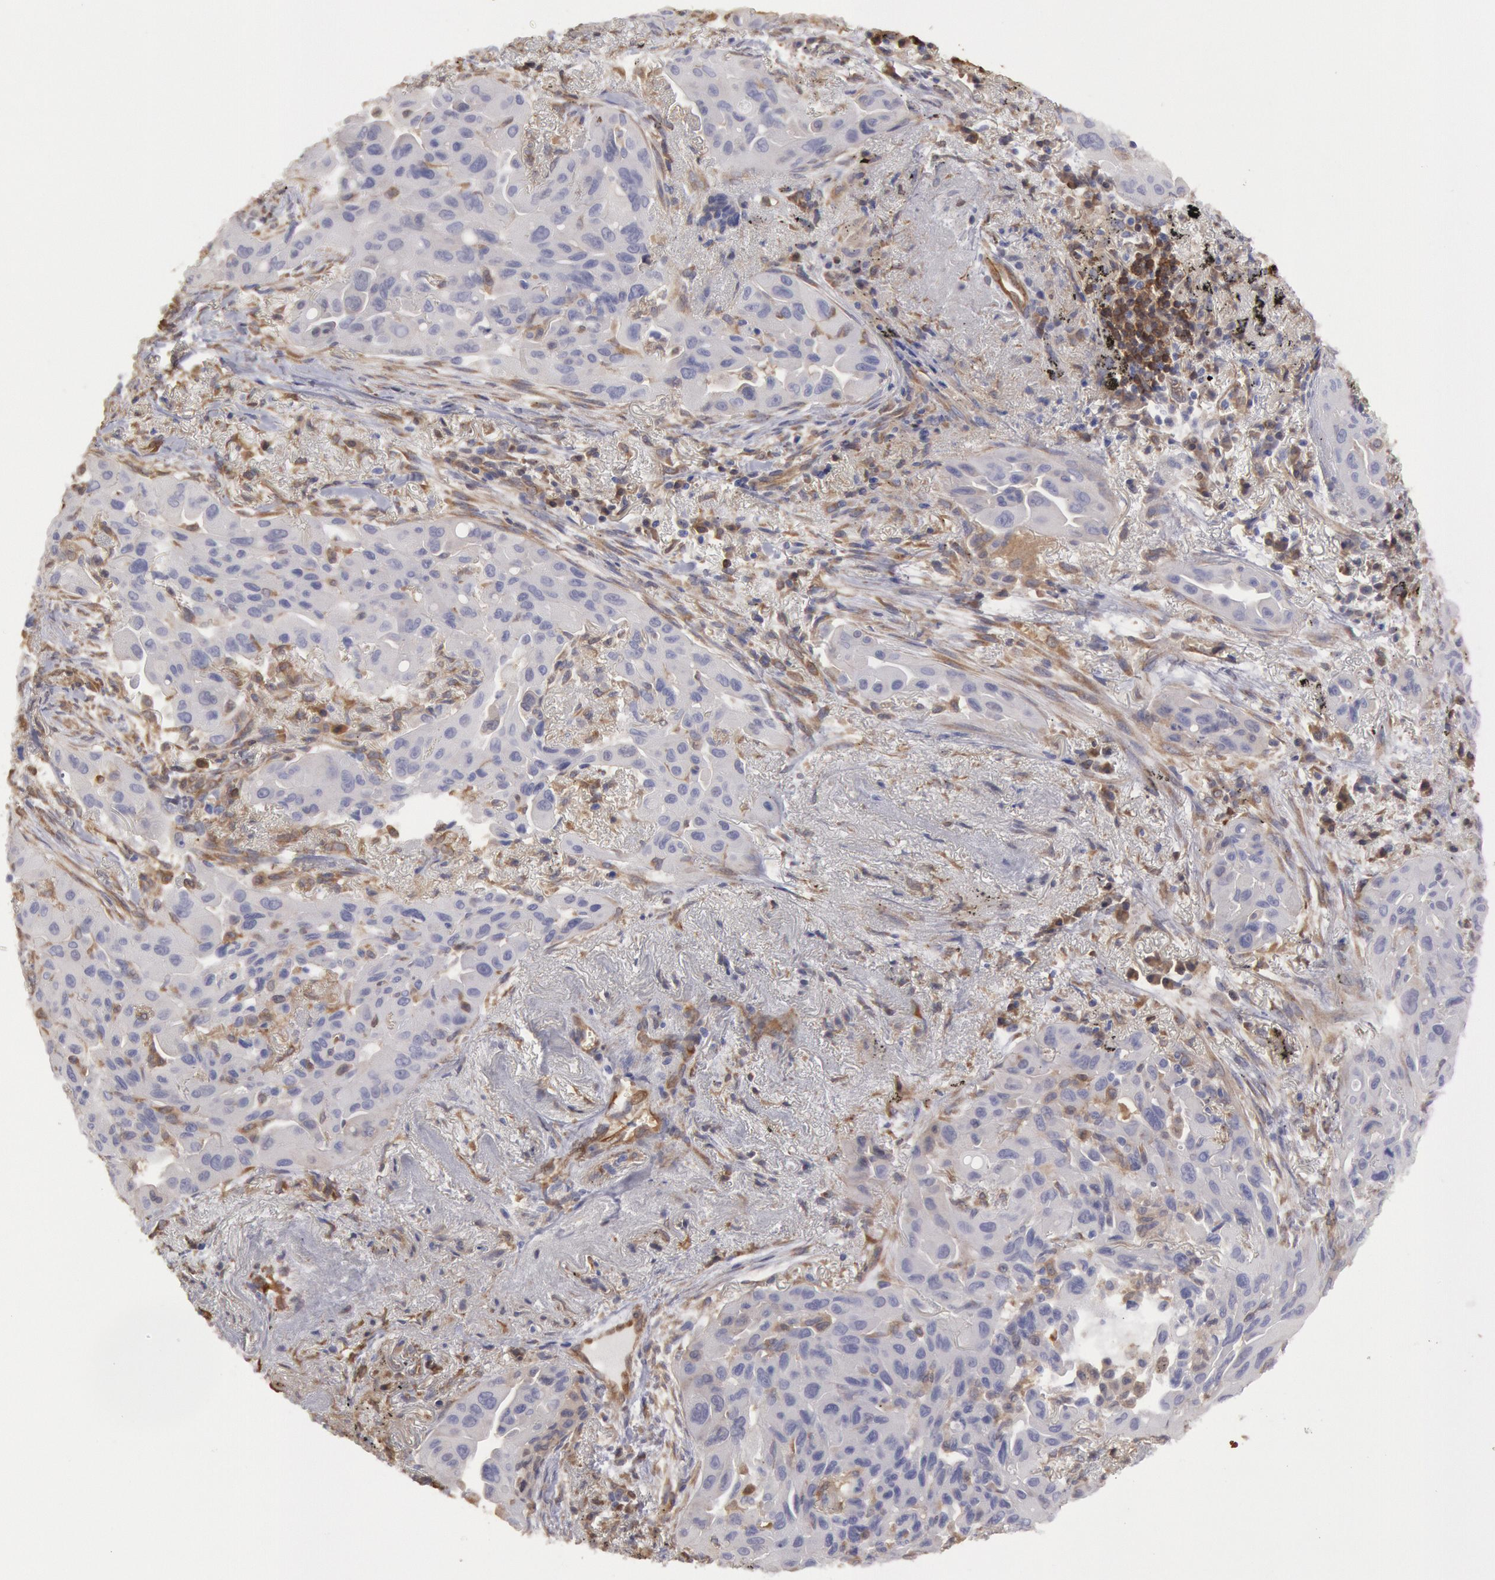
{"staining": {"intensity": "negative", "quantity": "none", "location": "none"}, "tissue": "lung cancer", "cell_type": "Tumor cells", "image_type": "cancer", "snomed": [{"axis": "morphology", "description": "Adenocarcinoma, NOS"}, {"axis": "topography", "description": "Lung"}], "caption": "IHC micrograph of human lung cancer (adenocarcinoma) stained for a protein (brown), which demonstrates no positivity in tumor cells. Nuclei are stained in blue.", "gene": "CCDC50", "patient": {"sex": "male", "age": 68}}